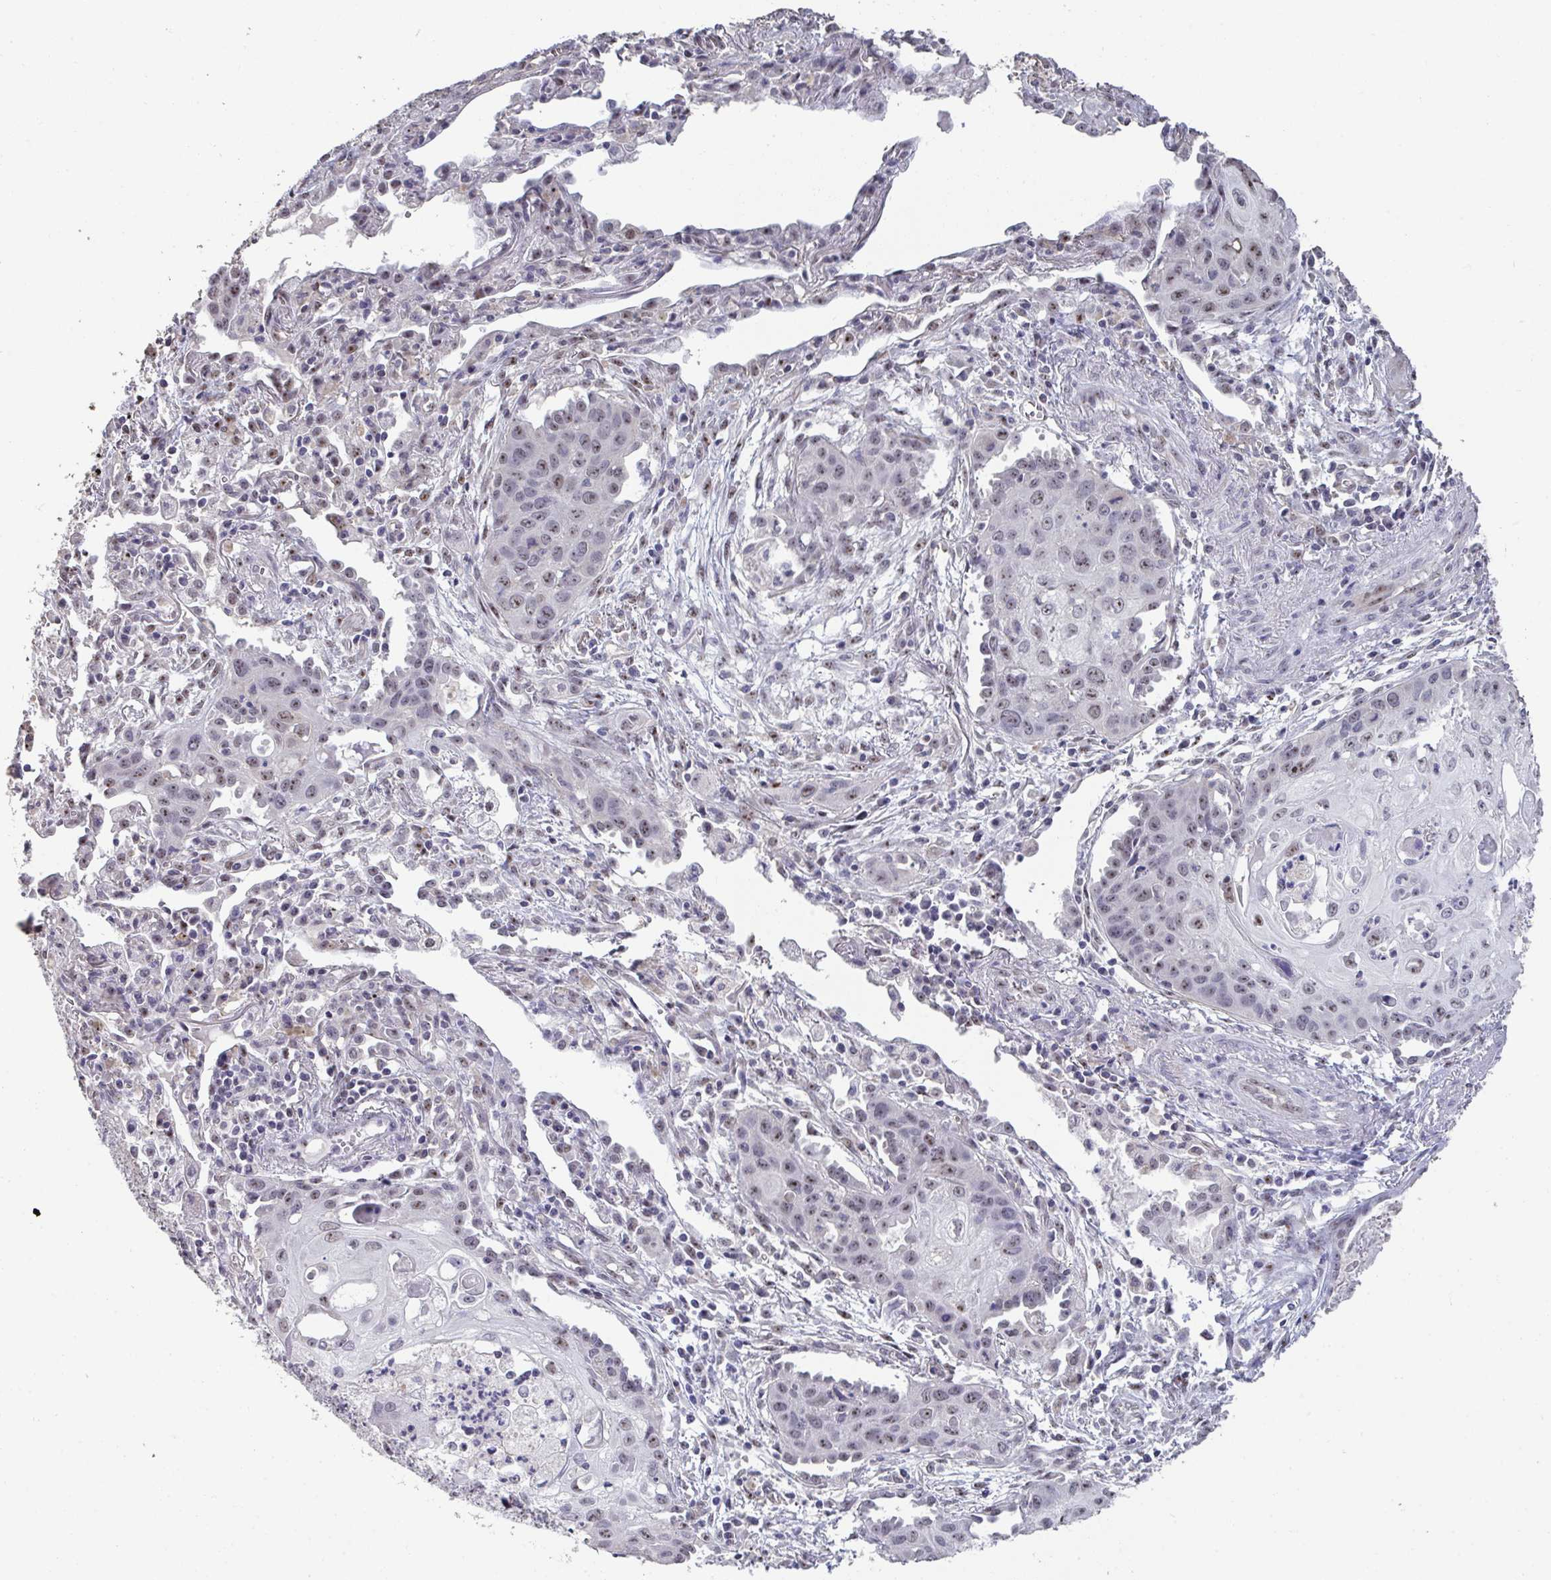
{"staining": {"intensity": "moderate", "quantity": "25%-75%", "location": "nuclear"}, "tissue": "lung cancer", "cell_type": "Tumor cells", "image_type": "cancer", "snomed": [{"axis": "morphology", "description": "Squamous cell carcinoma, NOS"}, {"axis": "topography", "description": "Lung"}], "caption": "This histopathology image reveals immunohistochemistry (IHC) staining of lung cancer (squamous cell carcinoma), with medium moderate nuclear staining in approximately 25%-75% of tumor cells.", "gene": "SENP3", "patient": {"sex": "male", "age": 71}}